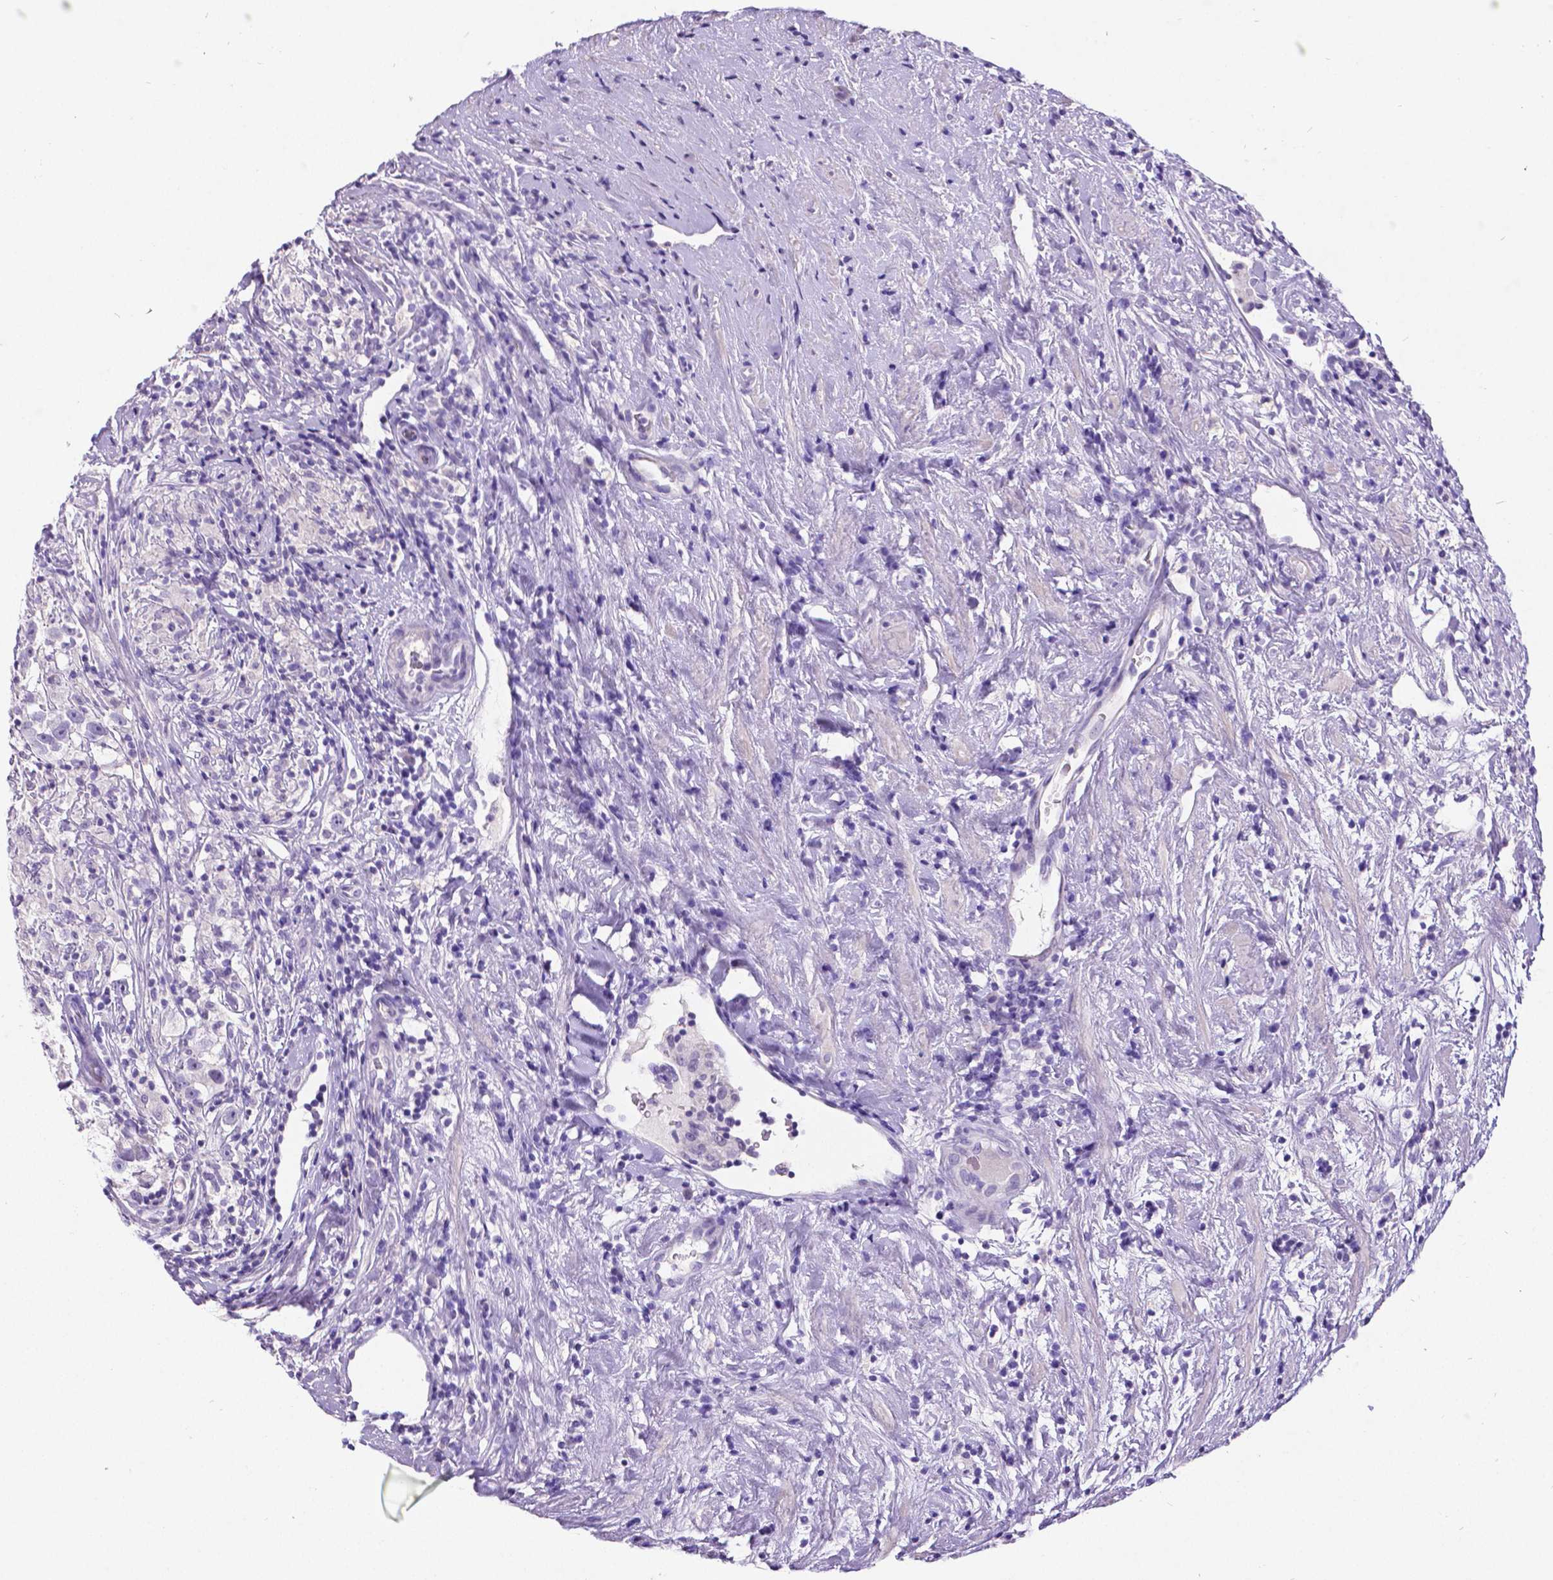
{"staining": {"intensity": "negative", "quantity": "none", "location": "none"}, "tissue": "testis cancer", "cell_type": "Tumor cells", "image_type": "cancer", "snomed": [{"axis": "morphology", "description": "Seminoma, NOS"}, {"axis": "topography", "description": "Testis"}], "caption": "Immunohistochemistry of seminoma (testis) shows no staining in tumor cells.", "gene": "SATB2", "patient": {"sex": "male", "age": 46}}